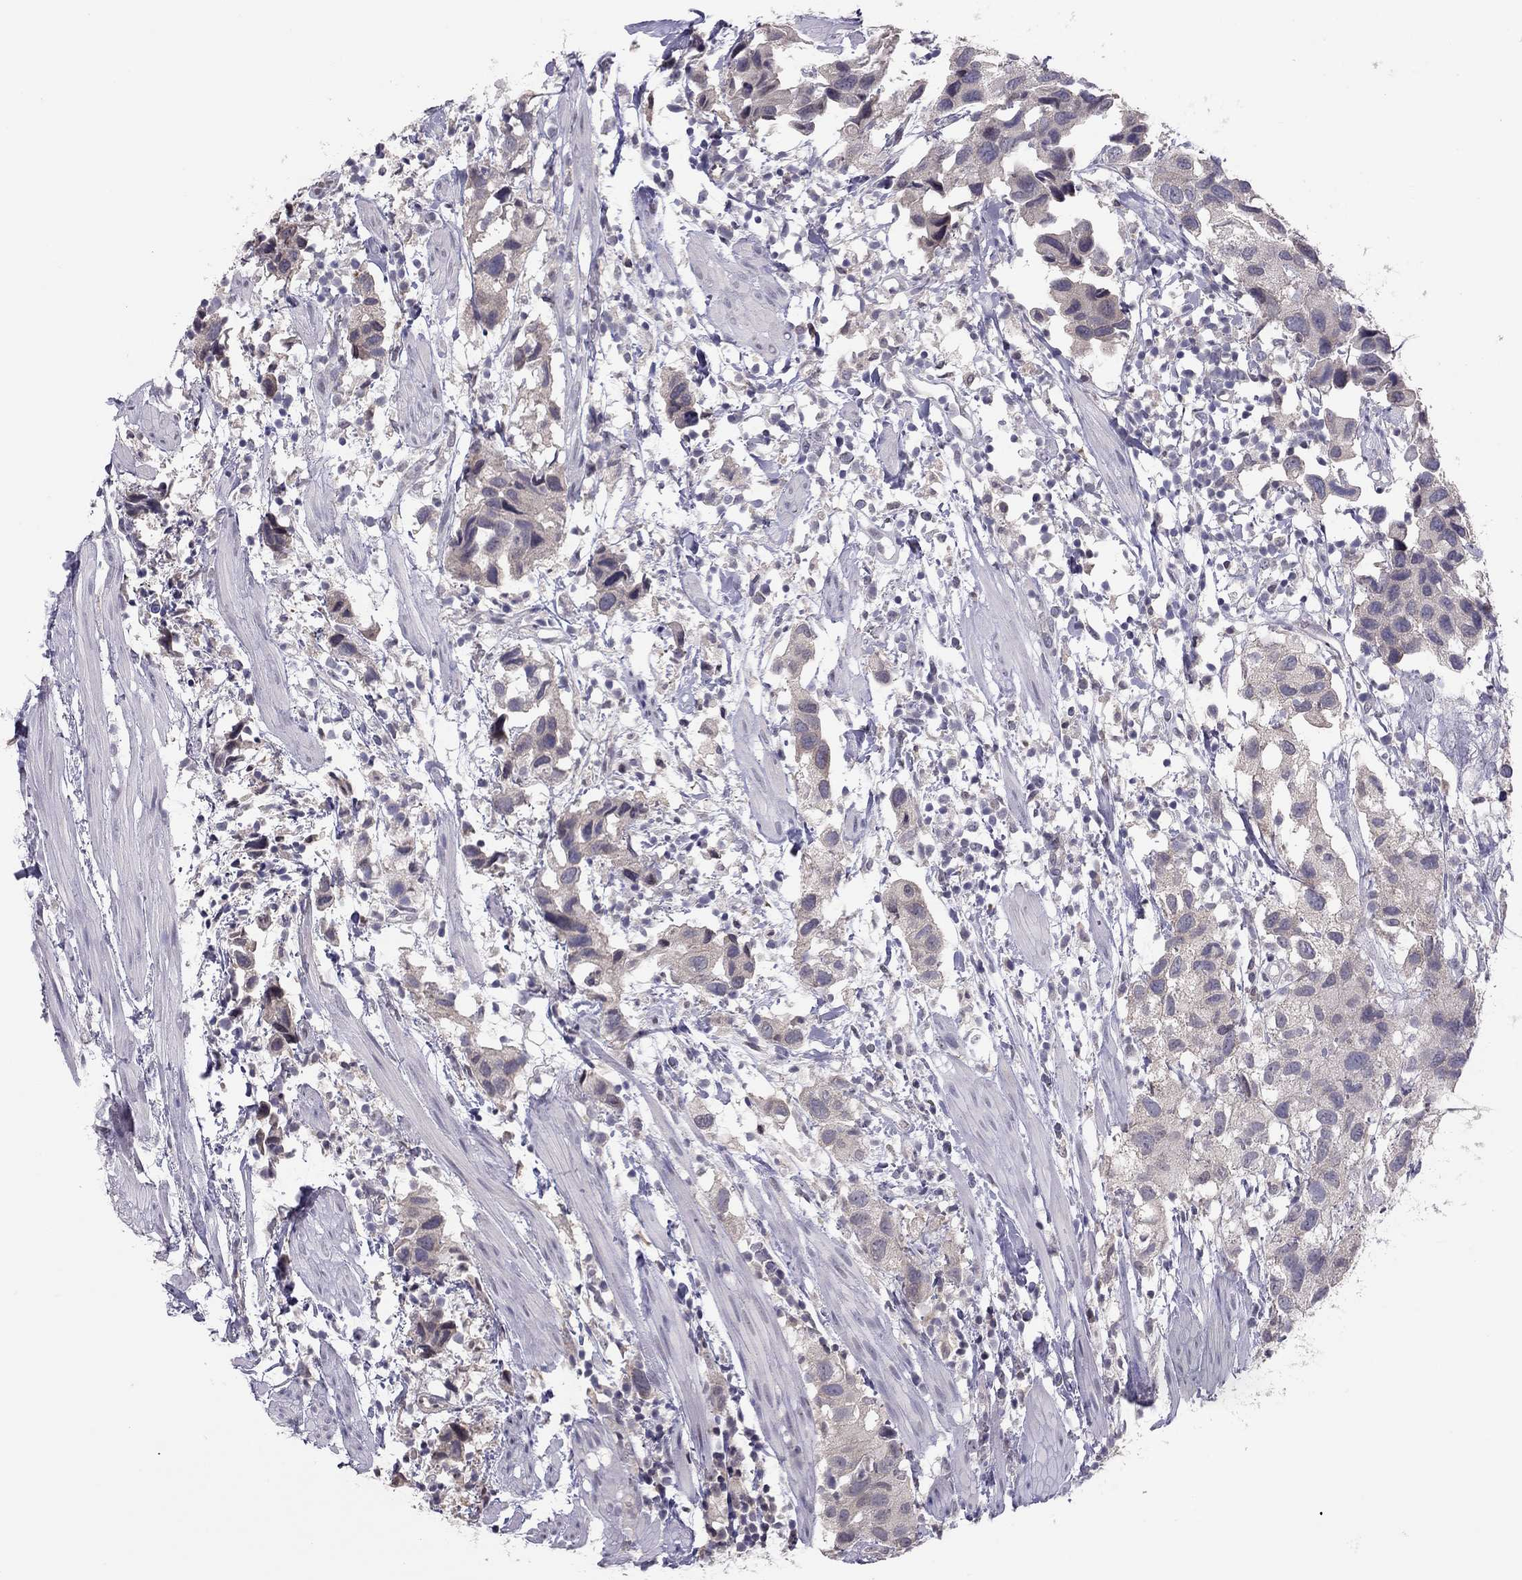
{"staining": {"intensity": "weak", "quantity": "<25%", "location": "cytoplasmic/membranous"}, "tissue": "urothelial cancer", "cell_type": "Tumor cells", "image_type": "cancer", "snomed": [{"axis": "morphology", "description": "Urothelial carcinoma, High grade"}, {"axis": "topography", "description": "Urinary bladder"}], "caption": "Immunohistochemistry (IHC) photomicrograph of human high-grade urothelial carcinoma stained for a protein (brown), which shows no positivity in tumor cells. Nuclei are stained in blue.", "gene": "HSF2BP", "patient": {"sex": "male", "age": 79}}